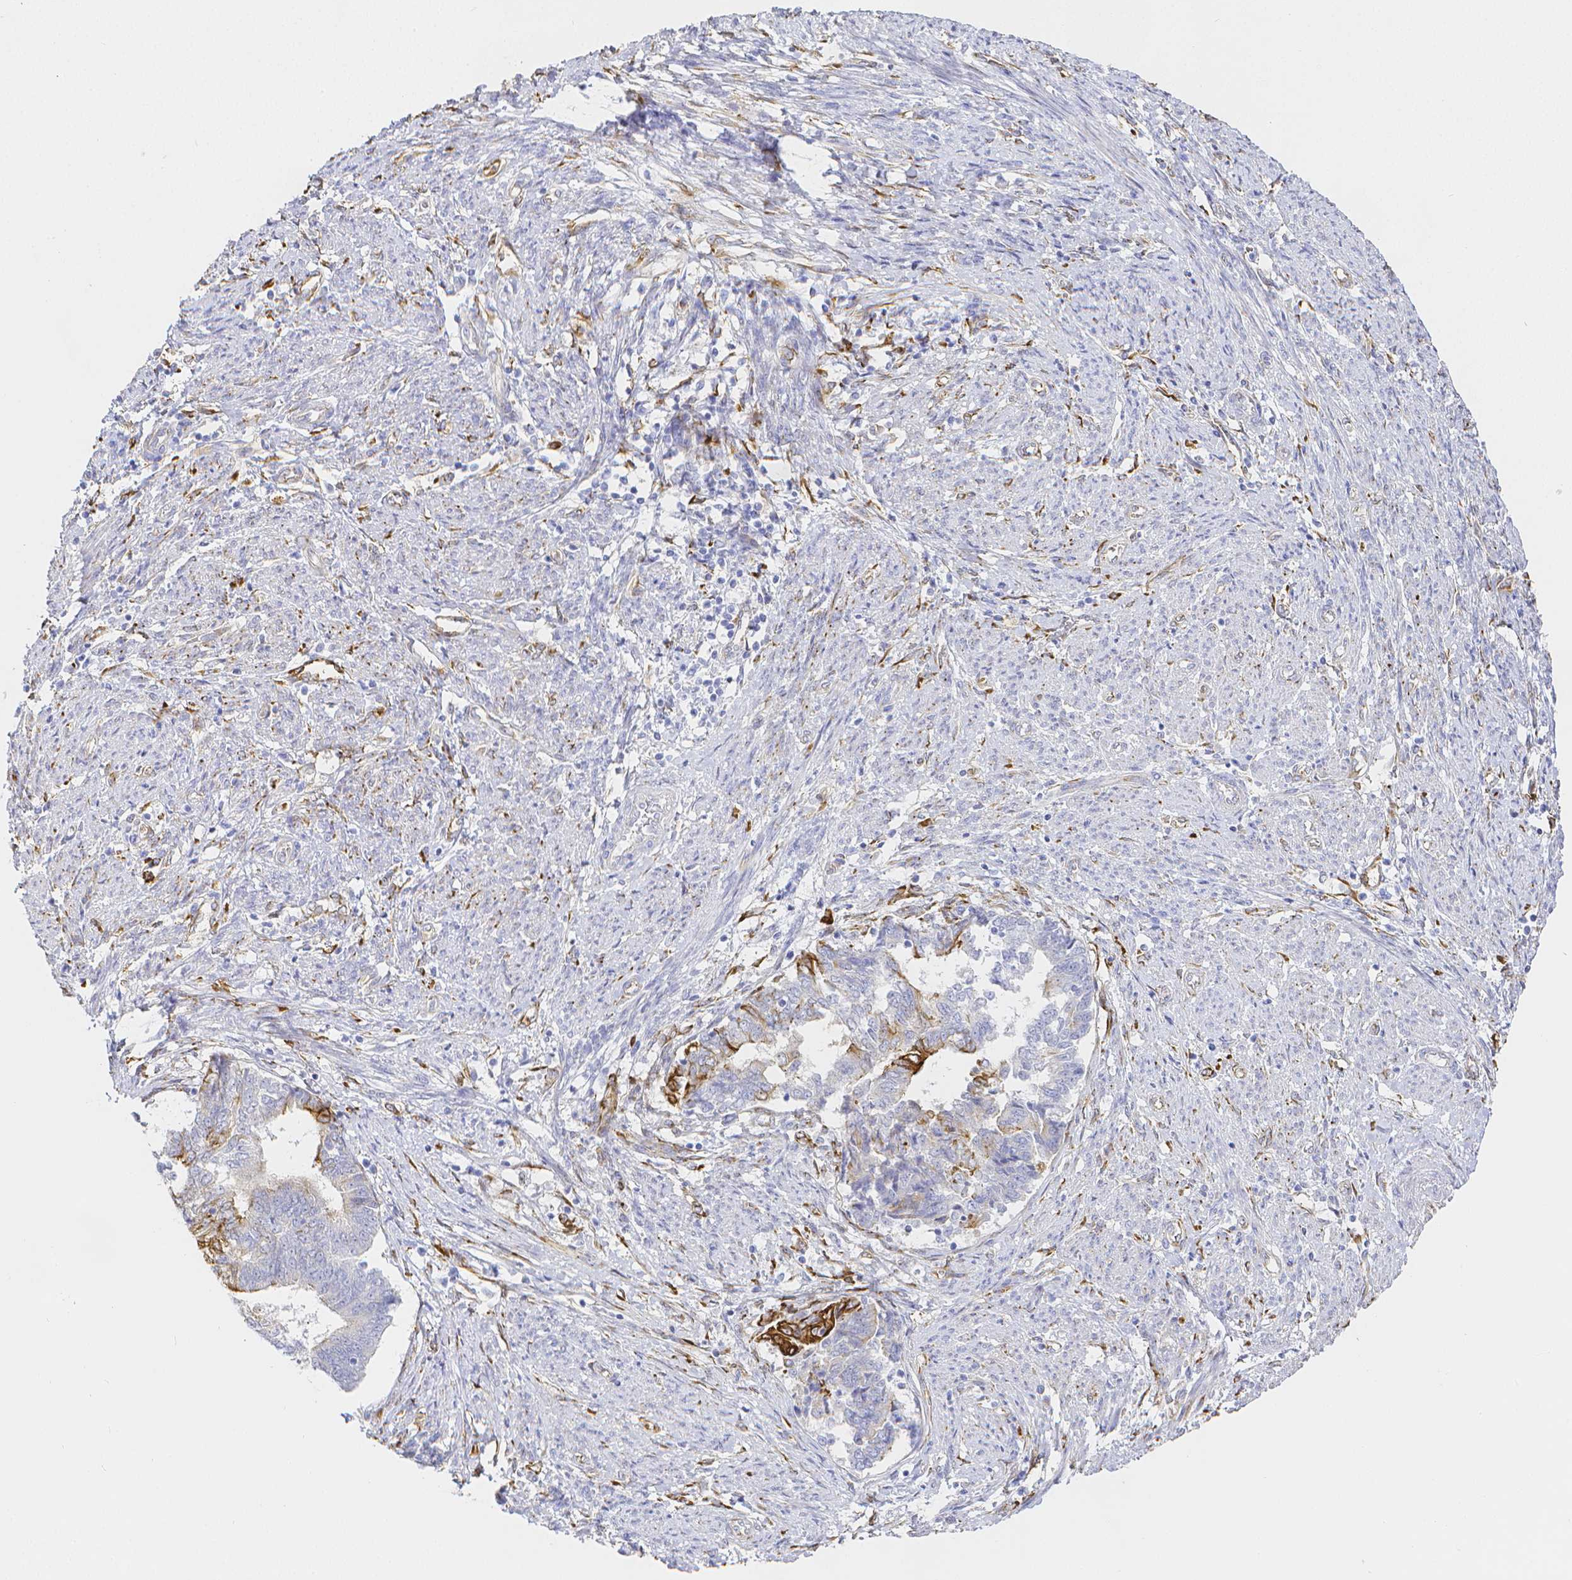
{"staining": {"intensity": "negative", "quantity": "none", "location": "none"}, "tissue": "endometrial cancer", "cell_type": "Tumor cells", "image_type": "cancer", "snomed": [{"axis": "morphology", "description": "Adenocarcinoma, NOS"}, {"axis": "topography", "description": "Endometrium"}], "caption": "High magnification brightfield microscopy of endometrial cancer (adenocarcinoma) stained with DAB (3,3'-diaminobenzidine) (brown) and counterstained with hematoxylin (blue): tumor cells show no significant expression. The staining was performed using DAB (3,3'-diaminobenzidine) to visualize the protein expression in brown, while the nuclei were stained in blue with hematoxylin (Magnification: 20x).", "gene": "SMURF1", "patient": {"sex": "female", "age": 65}}